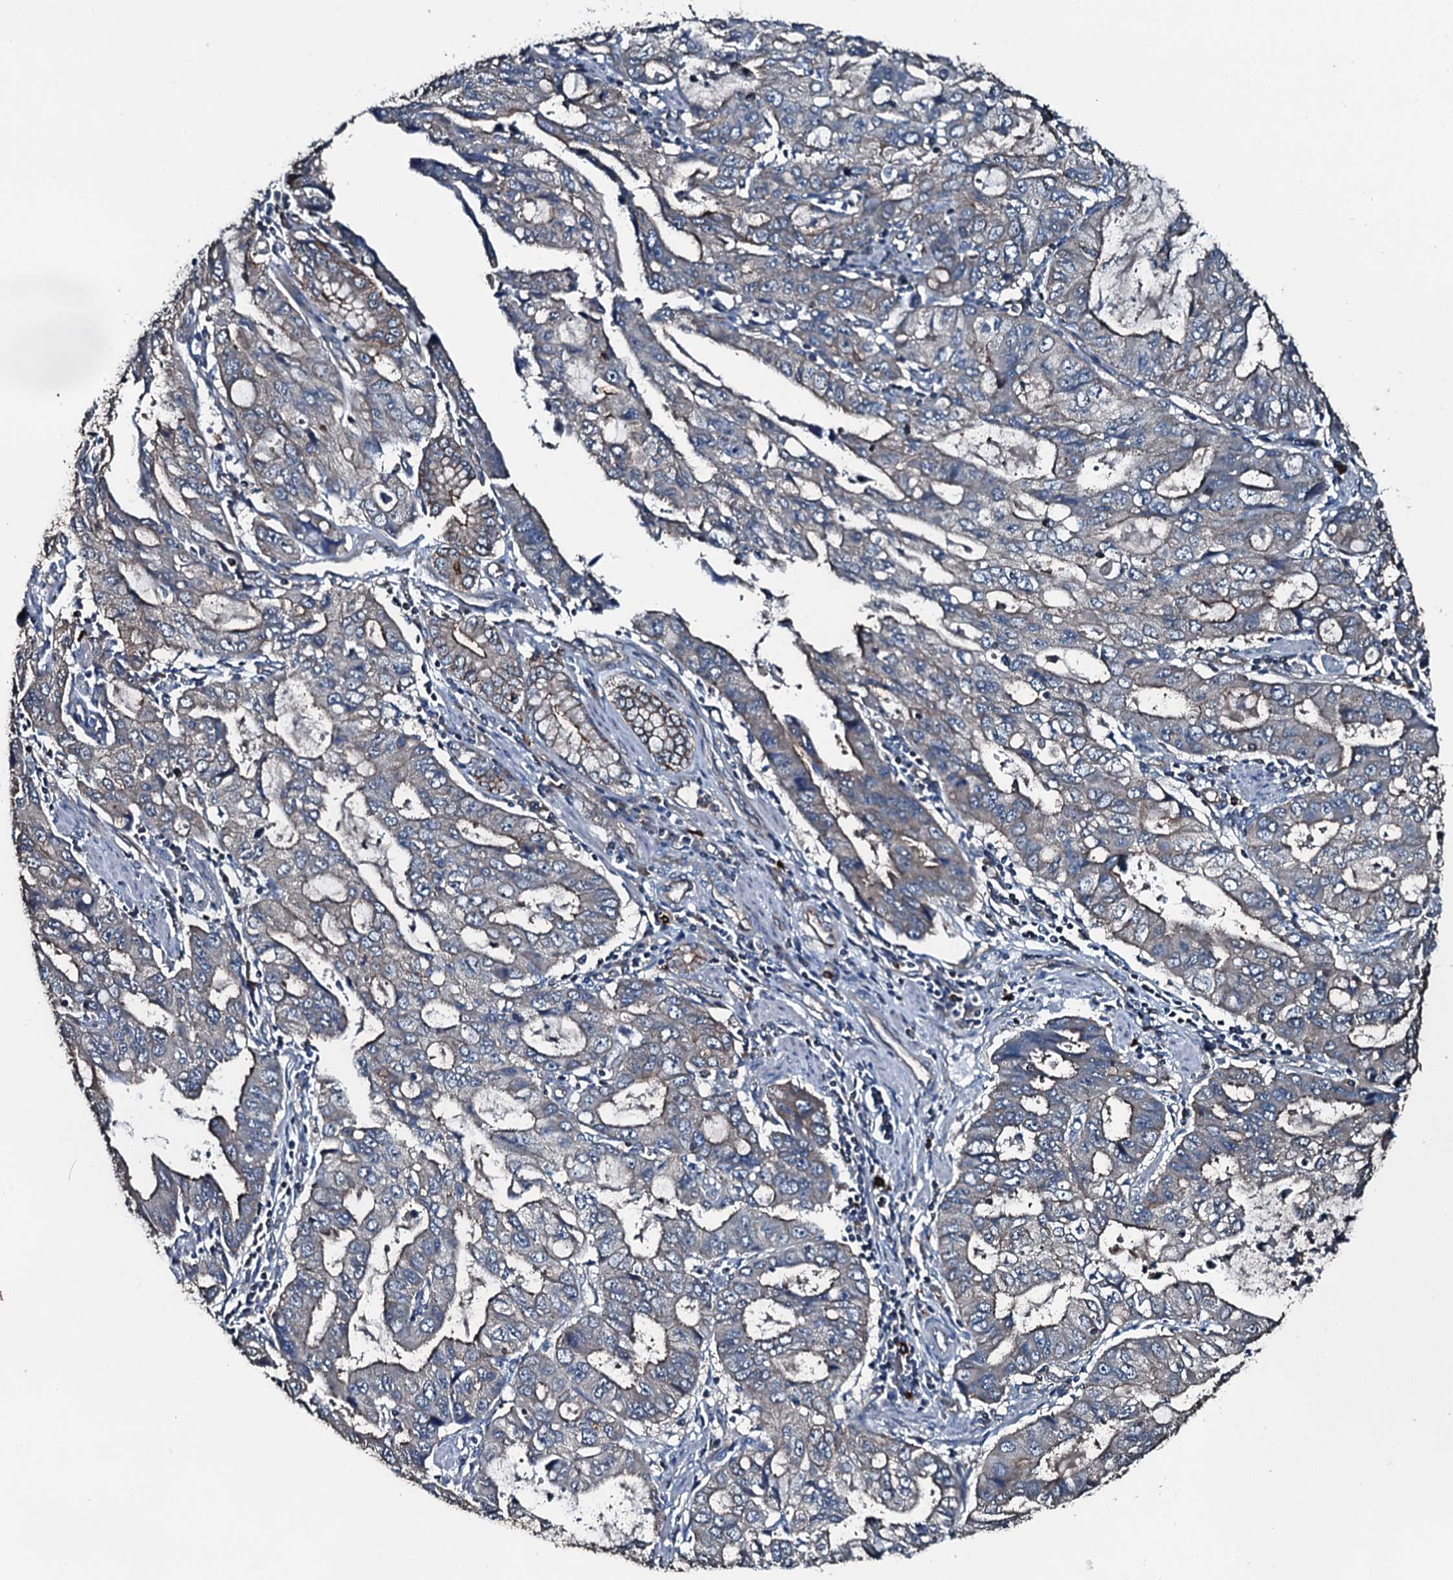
{"staining": {"intensity": "weak", "quantity": "<25%", "location": "cytoplasmic/membranous"}, "tissue": "stomach cancer", "cell_type": "Tumor cells", "image_type": "cancer", "snomed": [{"axis": "morphology", "description": "Adenocarcinoma, NOS"}, {"axis": "topography", "description": "Stomach, upper"}], "caption": "Histopathology image shows no protein expression in tumor cells of stomach cancer tissue.", "gene": "SLC25A38", "patient": {"sex": "female", "age": 52}}